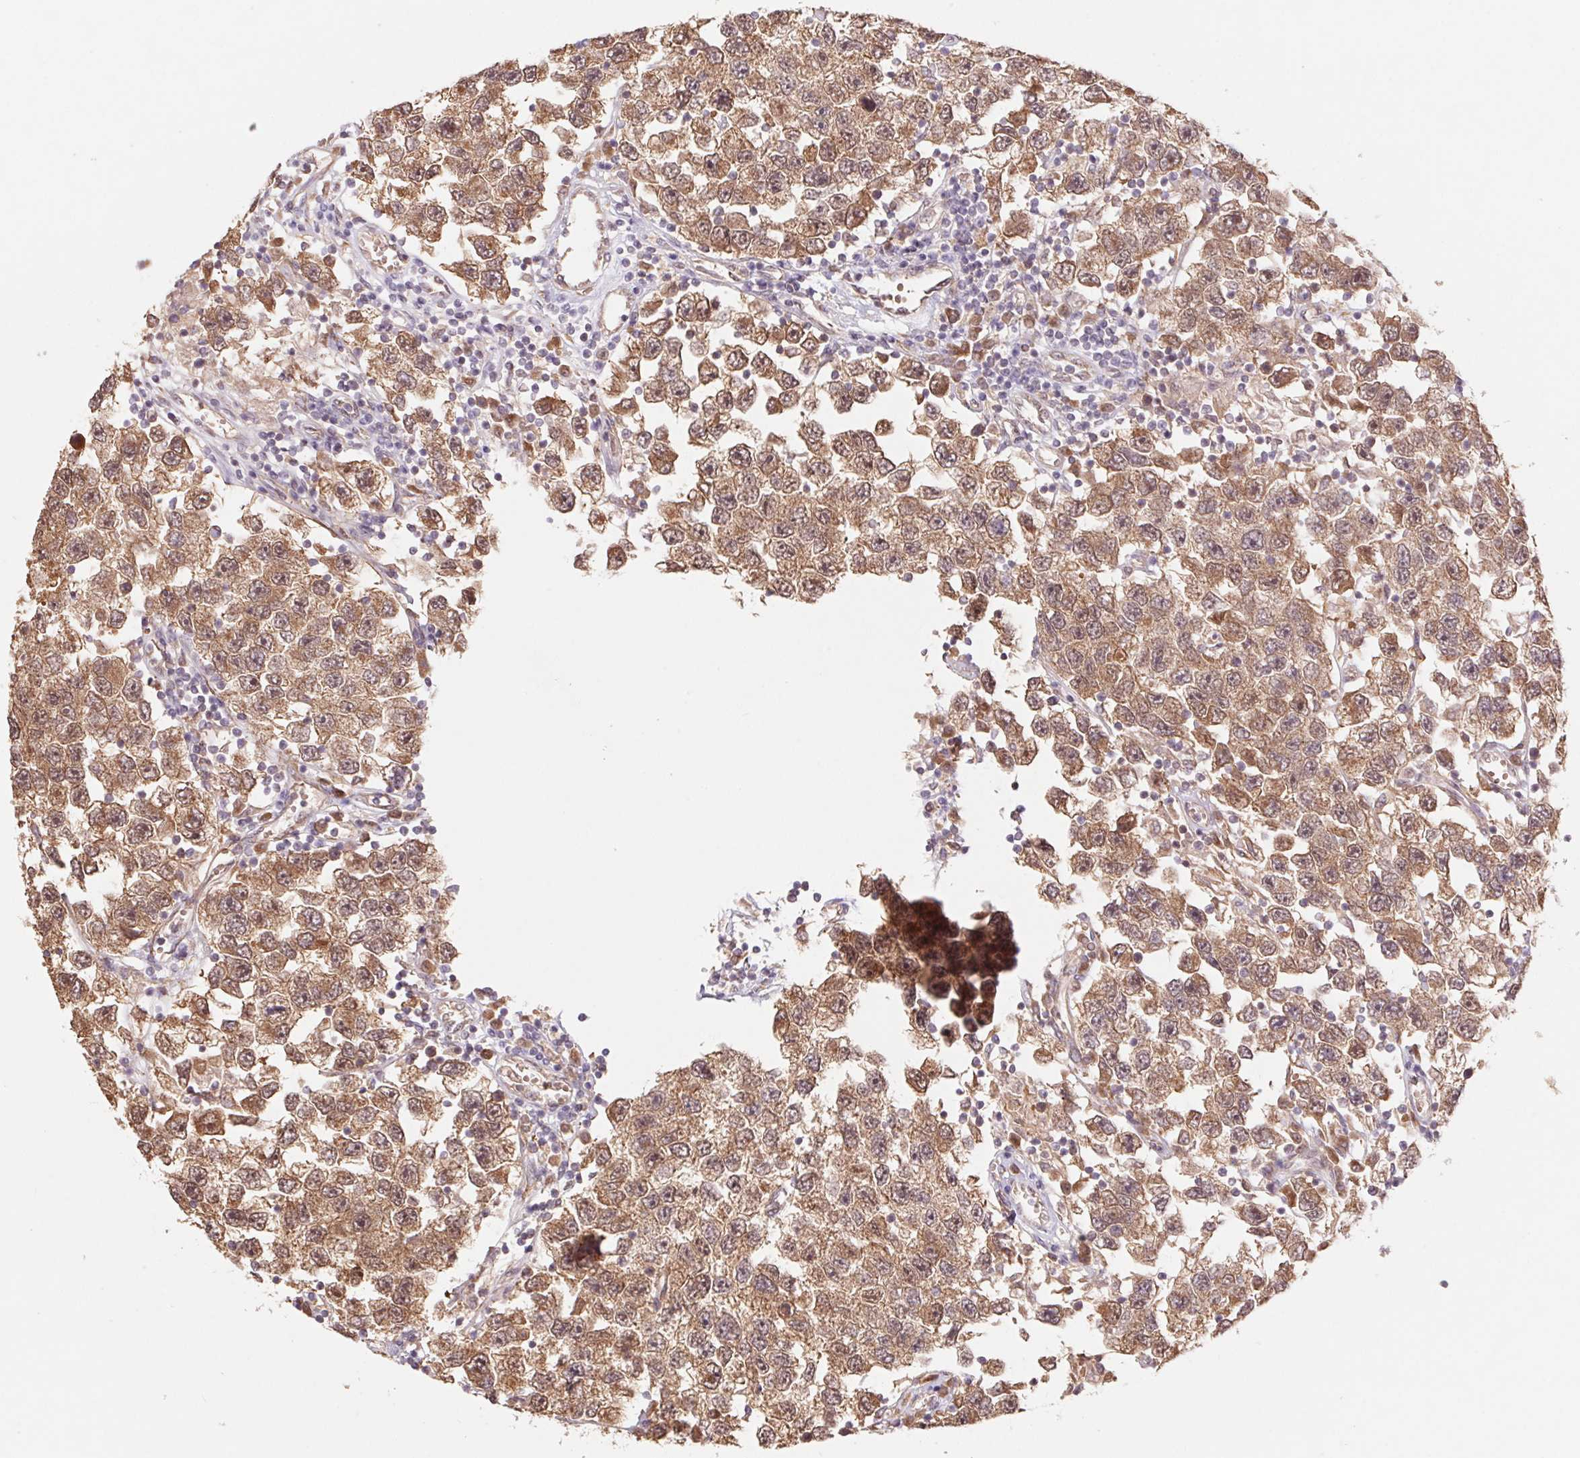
{"staining": {"intensity": "moderate", "quantity": ">75%", "location": "cytoplasmic/membranous,nuclear"}, "tissue": "testis cancer", "cell_type": "Tumor cells", "image_type": "cancer", "snomed": [{"axis": "morphology", "description": "Seminoma, NOS"}, {"axis": "topography", "description": "Testis"}], "caption": "Seminoma (testis) stained with a protein marker displays moderate staining in tumor cells.", "gene": "RRM1", "patient": {"sex": "male", "age": 26}}